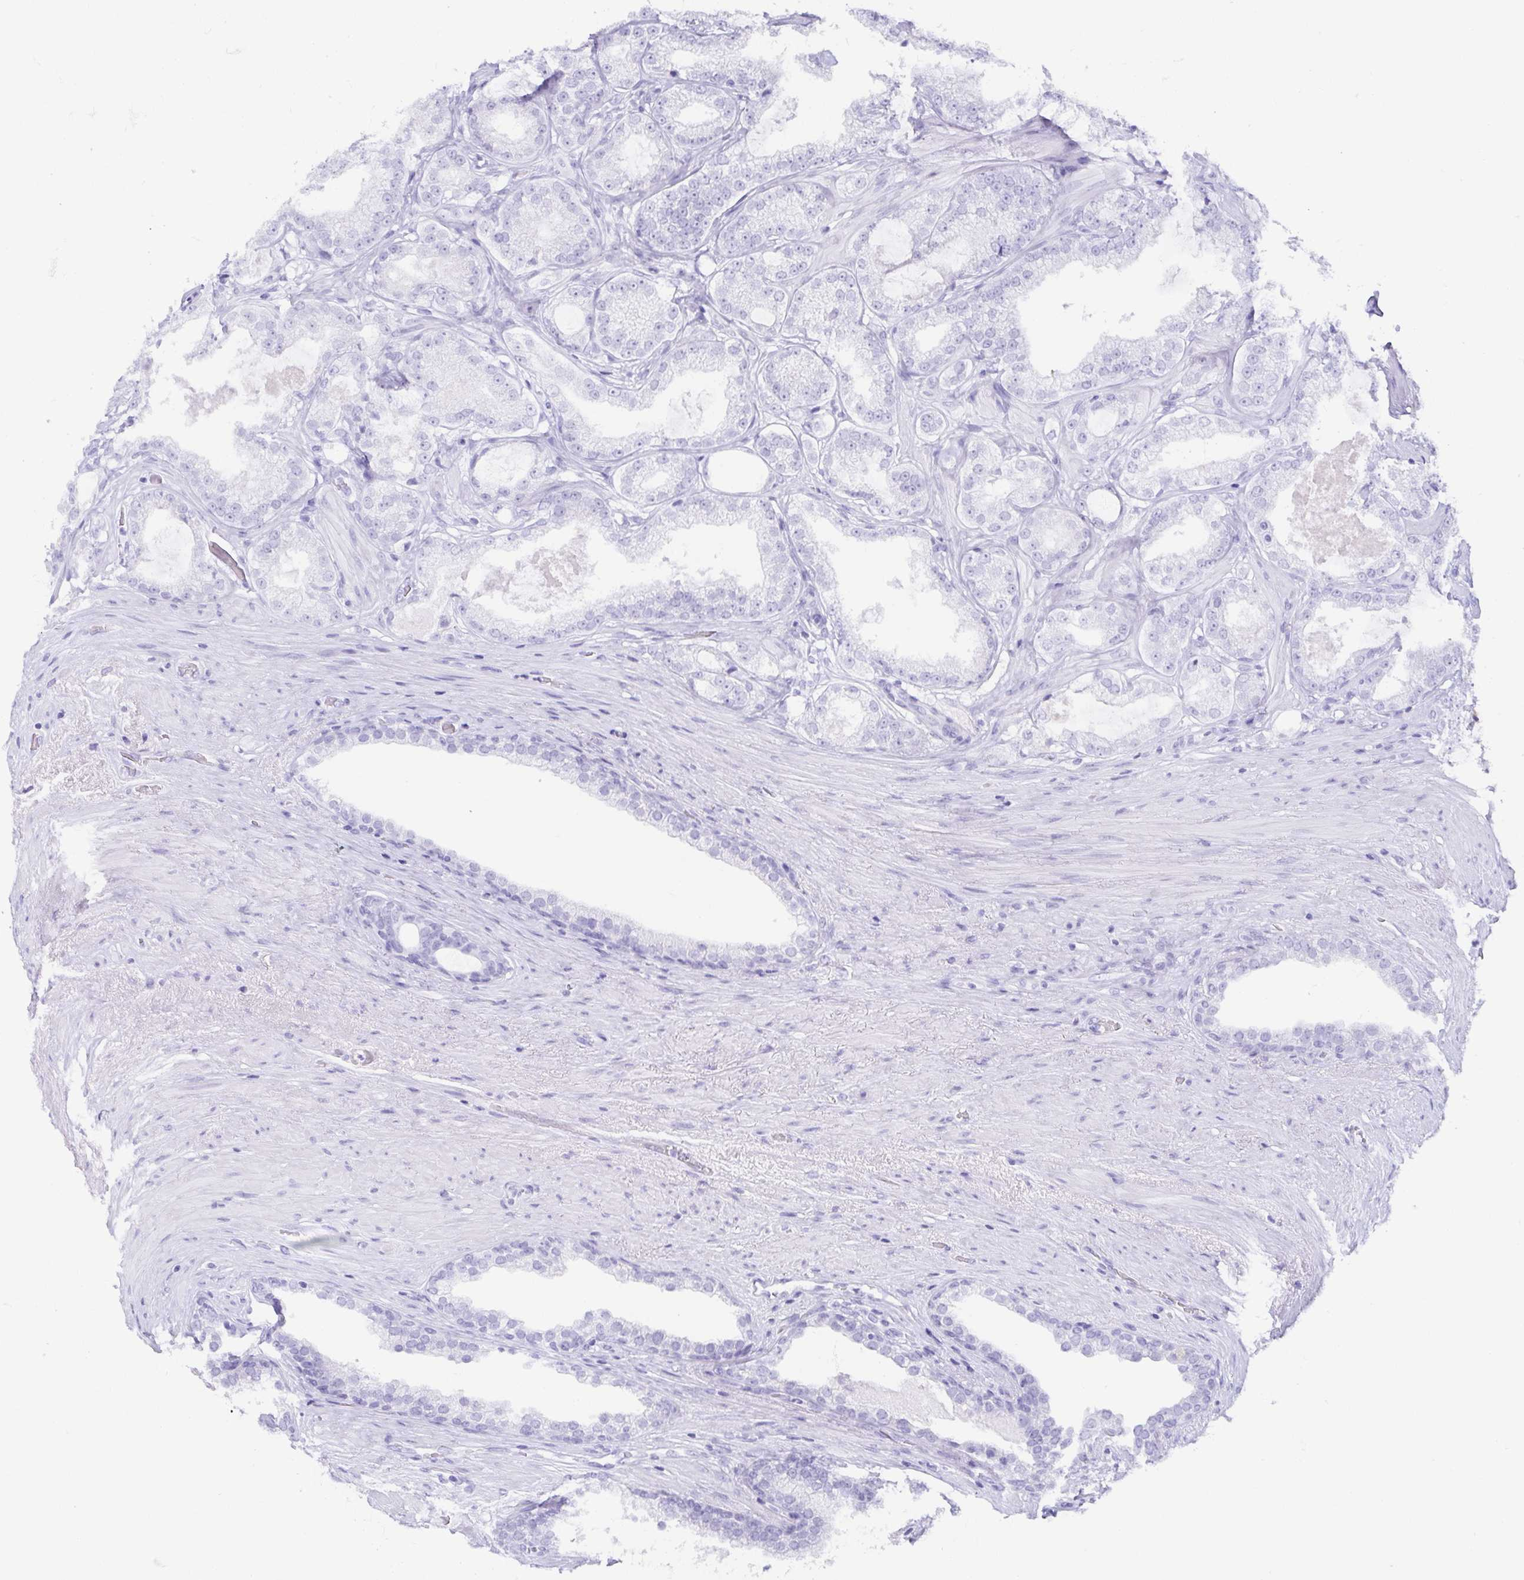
{"staining": {"intensity": "negative", "quantity": "none", "location": "none"}, "tissue": "prostate cancer", "cell_type": "Tumor cells", "image_type": "cancer", "snomed": [{"axis": "morphology", "description": "Adenocarcinoma, High grade"}, {"axis": "topography", "description": "Prostate"}], "caption": "Prostate high-grade adenocarcinoma was stained to show a protein in brown. There is no significant expression in tumor cells.", "gene": "CD164L2", "patient": {"sex": "male", "age": 65}}